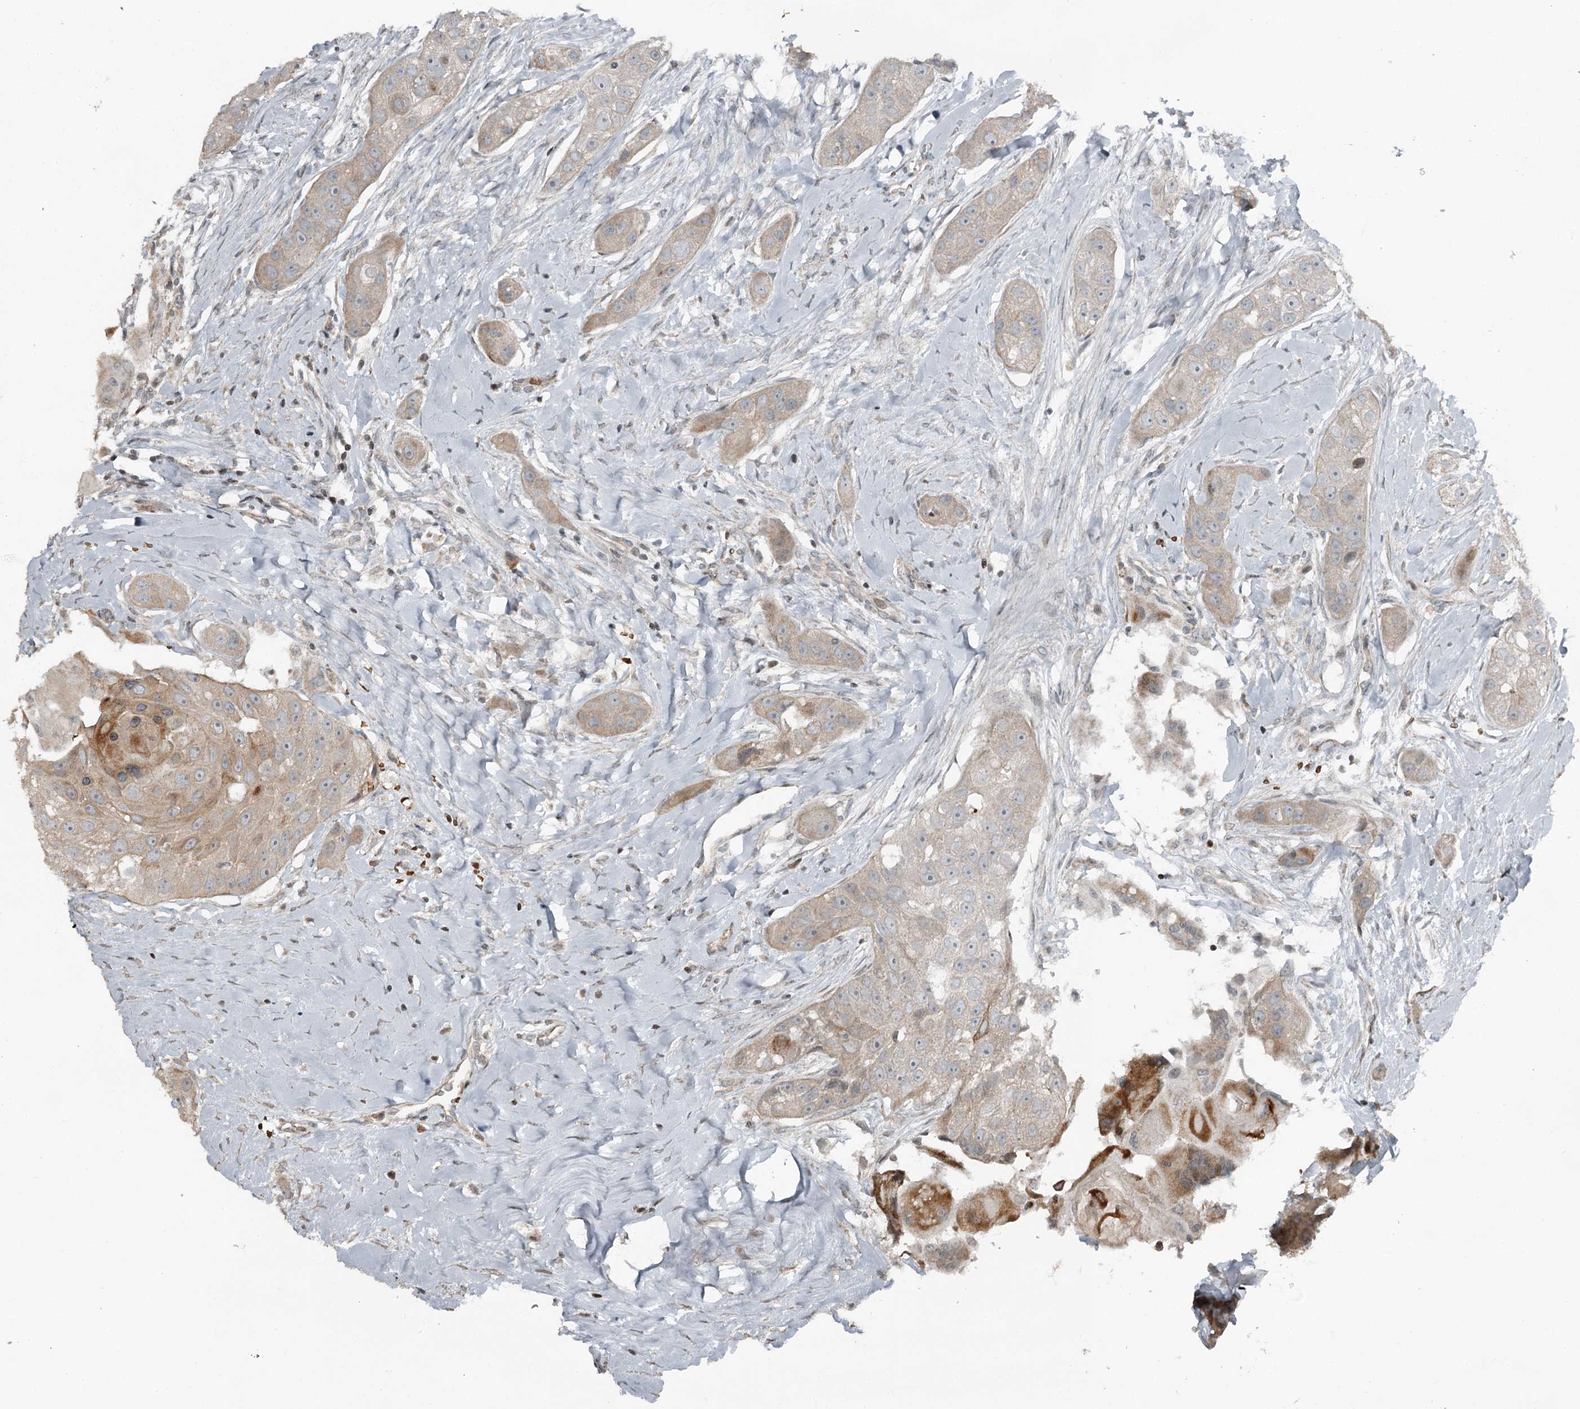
{"staining": {"intensity": "weak", "quantity": "25%-75%", "location": "cytoplasmic/membranous"}, "tissue": "head and neck cancer", "cell_type": "Tumor cells", "image_type": "cancer", "snomed": [{"axis": "morphology", "description": "Normal tissue, NOS"}, {"axis": "morphology", "description": "Squamous cell carcinoma, NOS"}, {"axis": "topography", "description": "Skeletal muscle"}, {"axis": "topography", "description": "Head-Neck"}], "caption": "Squamous cell carcinoma (head and neck) stained with DAB (3,3'-diaminobenzidine) IHC displays low levels of weak cytoplasmic/membranous positivity in approximately 25%-75% of tumor cells.", "gene": "RASSF8", "patient": {"sex": "male", "age": 51}}